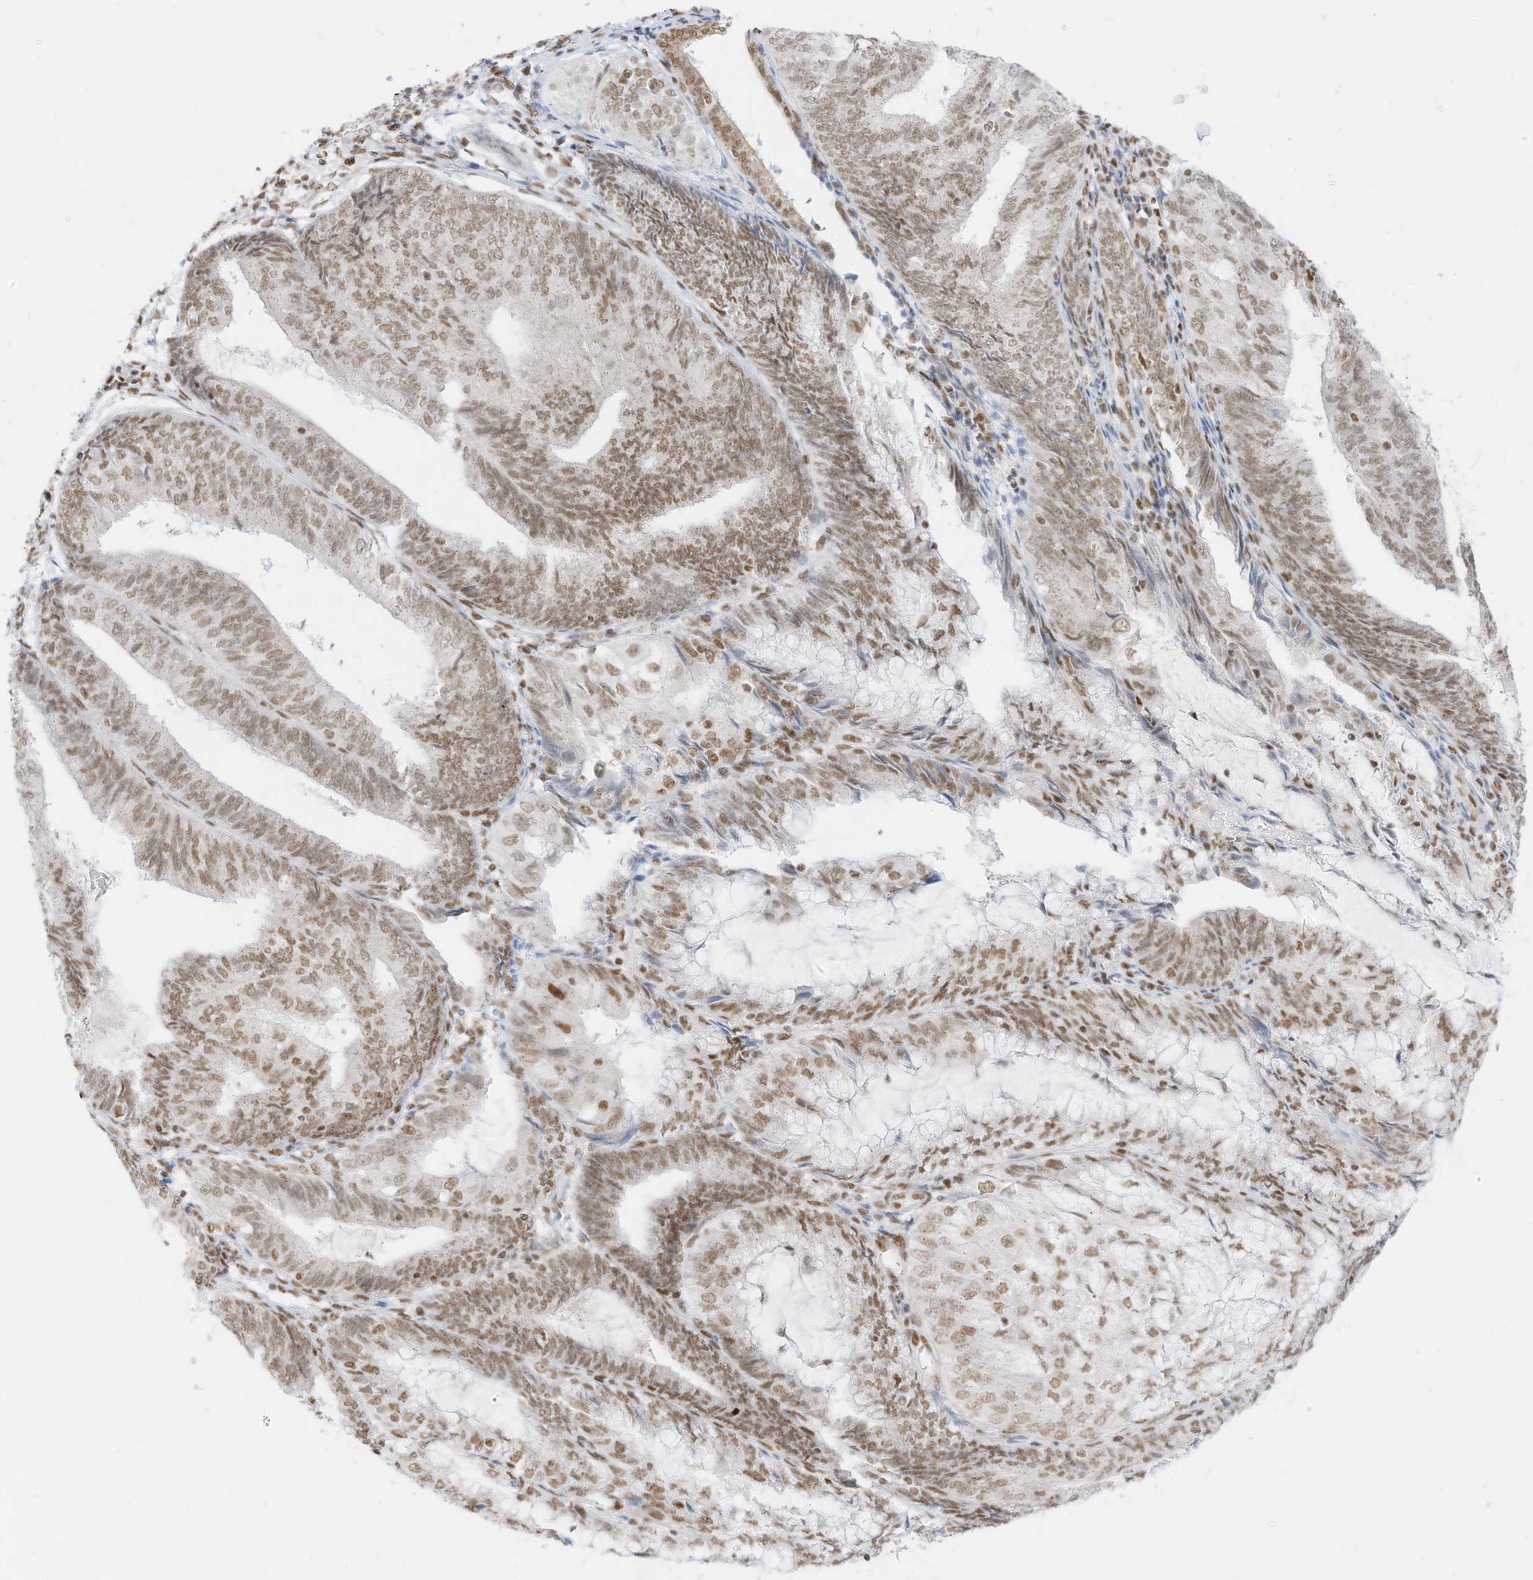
{"staining": {"intensity": "moderate", "quantity": ">75%", "location": "nuclear"}, "tissue": "endometrial cancer", "cell_type": "Tumor cells", "image_type": "cancer", "snomed": [{"axis": "morphology", "description": "Adenocarcinoma, NOS"}, {"axis": "topography", "description": "Endometrium"}], "caption": "Immunohistochemical staining of endometrial cancer shows medium levels of moderate nuclear protein expression in about >75% of tumor cells. (DAB (3,3'-diaminobenzidine) = brown stain, brightfield microscopy at high magnification).", "gene": "SMARCA2", "patient": {"sex": "female", "age": 81}}